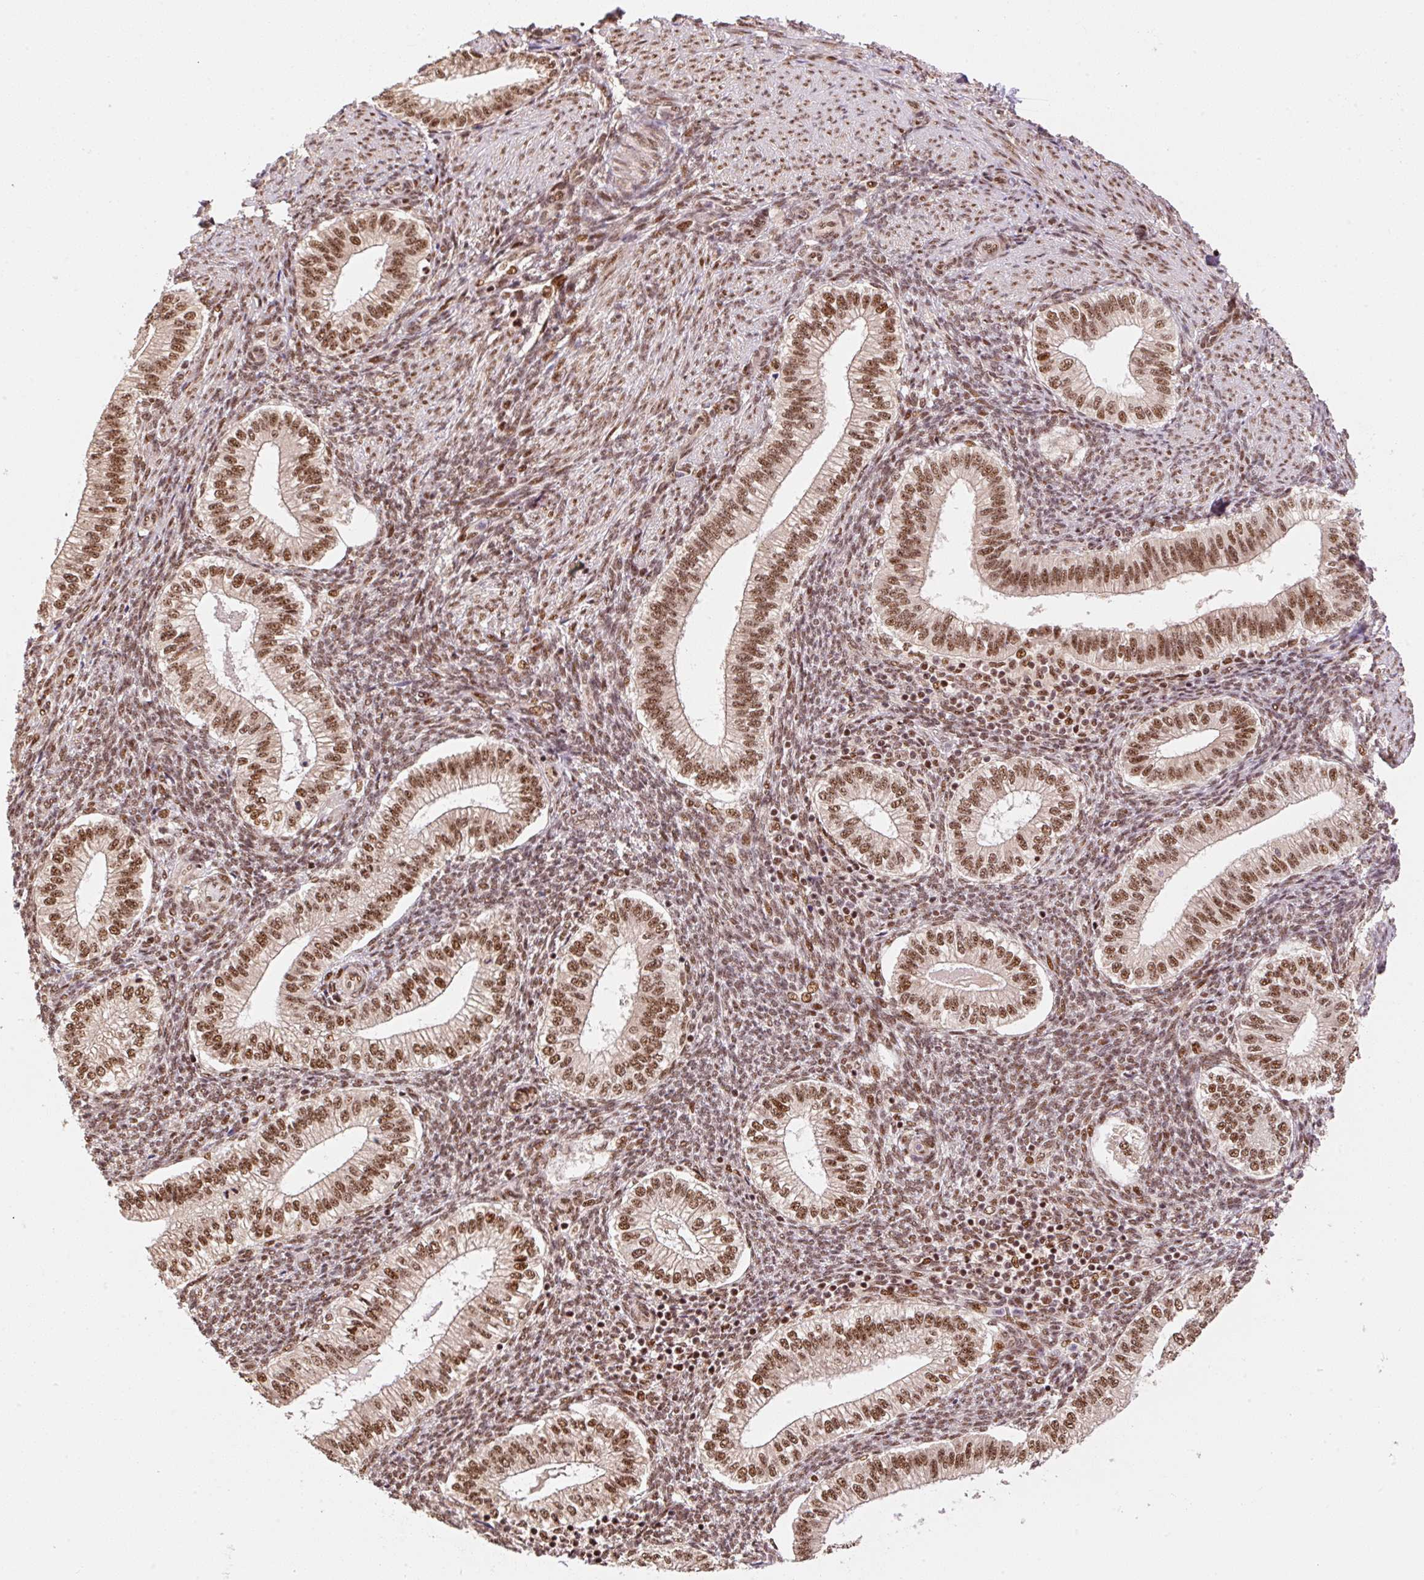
{"staining": {"intensity": "moderate", "quantity": ">75%", "location": "nuclear"}, "tissue": "endometrium", "cell_type": "Cells in endometrial stroma", "image_type": "normal", "snomed": [{"axis": "morphology", "description": "Normal tissue, NOS"}, {"axis": "topography", "description": "Endometrium"}], "caption": "An IHC photomicrograph of benign tissue is shown. Protein staining in brown highlights moderate nuclear positivity in endometrium within cells in endometrial stroma. The protein of interest is shown in brown color, while the nuclei are stained blue.", "gene": "INTS8", "patient": {"sex": "female", "age": 25}}